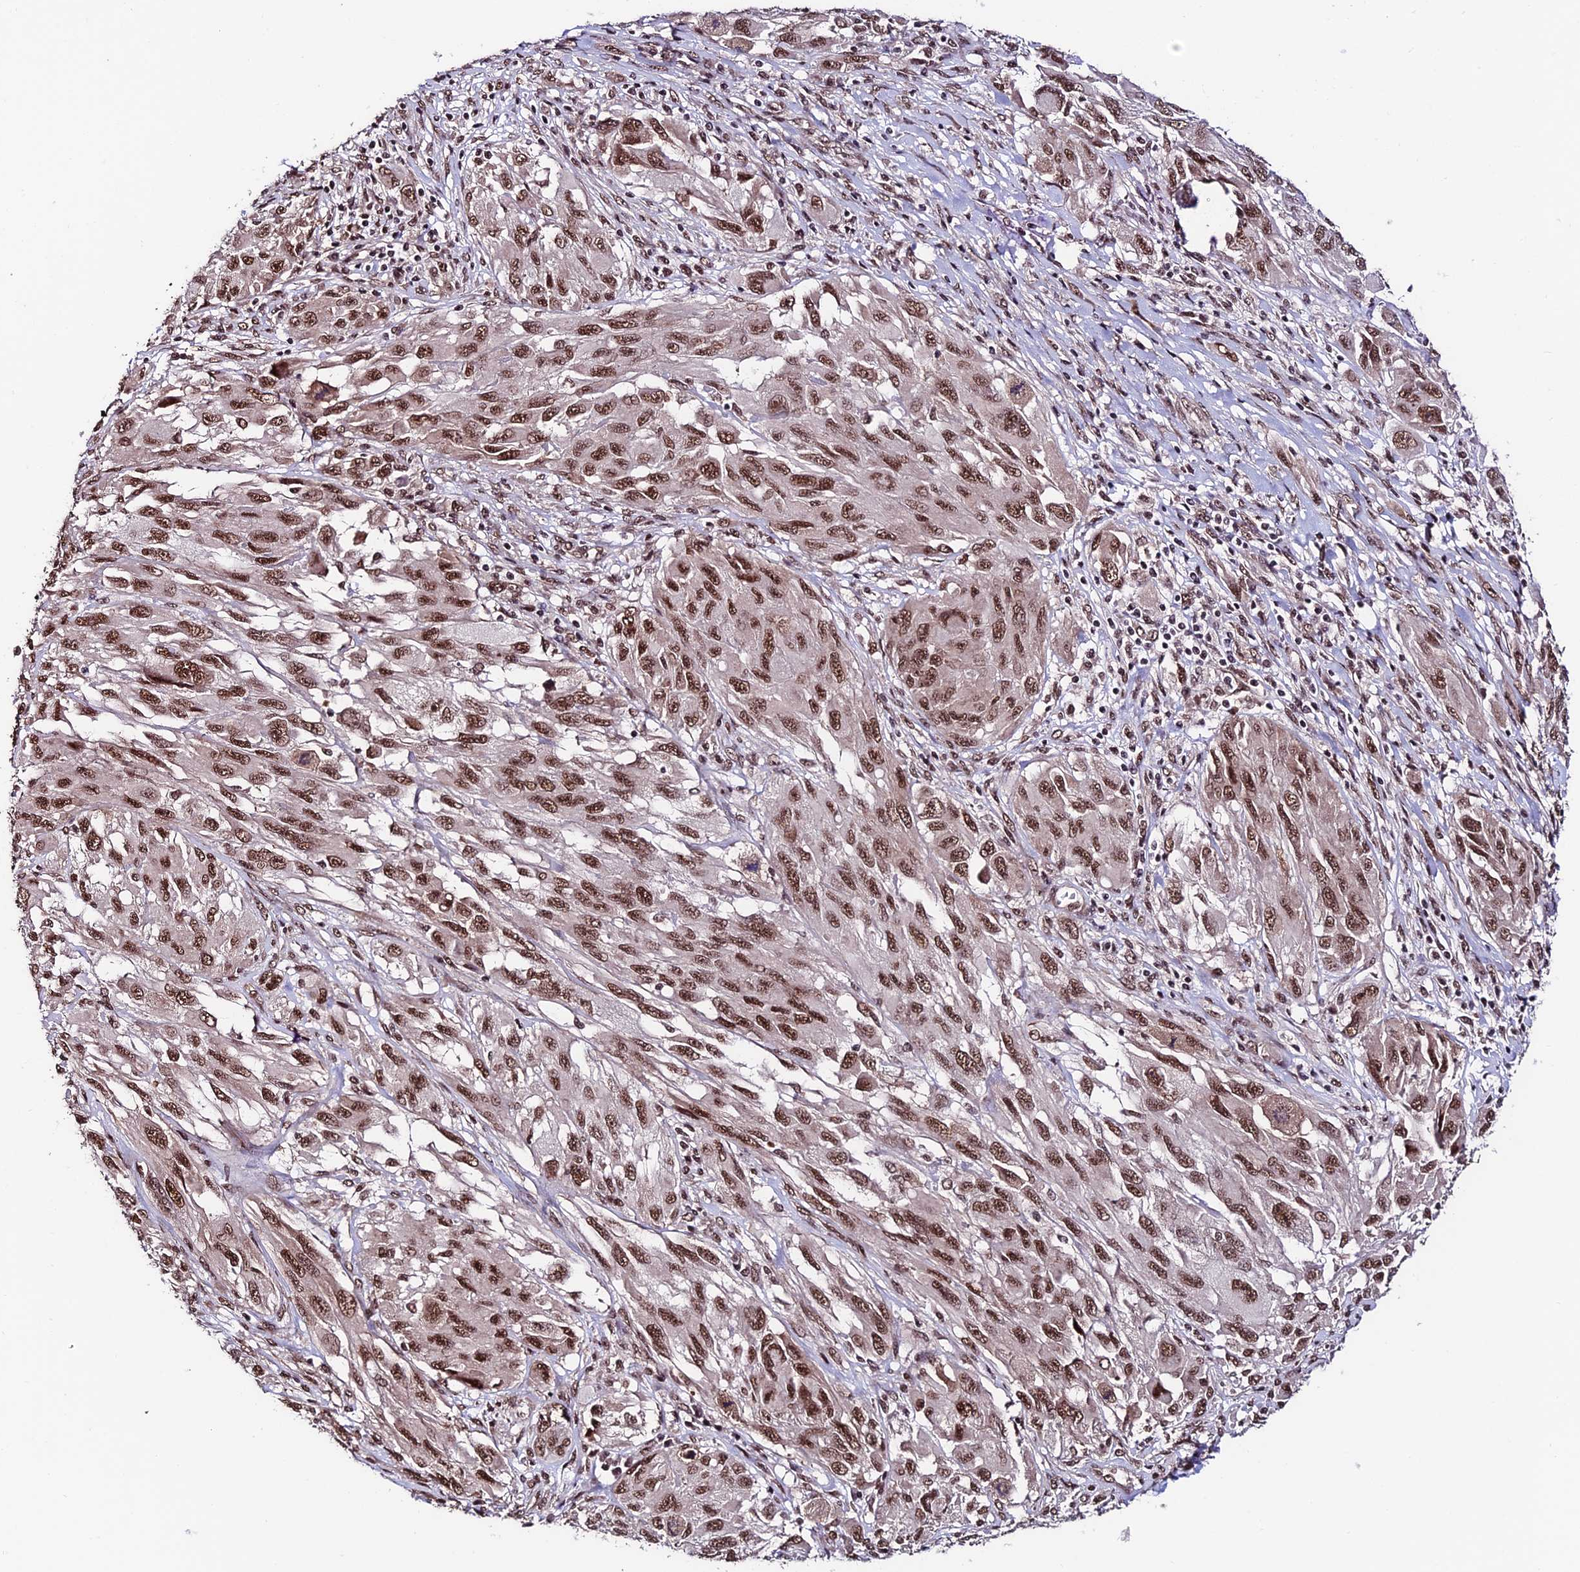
{"staining": {"intensity": "strong", "quantity": ">75%", "location": "nuclear"}, "tissue": "melanoma", "cell_type": "Tumor cells", "image_type": "cancer", "snomed": [{"axis": "morphology", "description": "Malignant melanoma, NOS"}, {"axis": "topography", "description": "Skin"}], "caption": "IHC histopathology image of melanoma stained for a protein (brown), which demonstrates high levels of strong nuclear expression in about >75% of tumor cells.", "gene": "RBM42", "patient": {"sex": "female", "age": 91}}